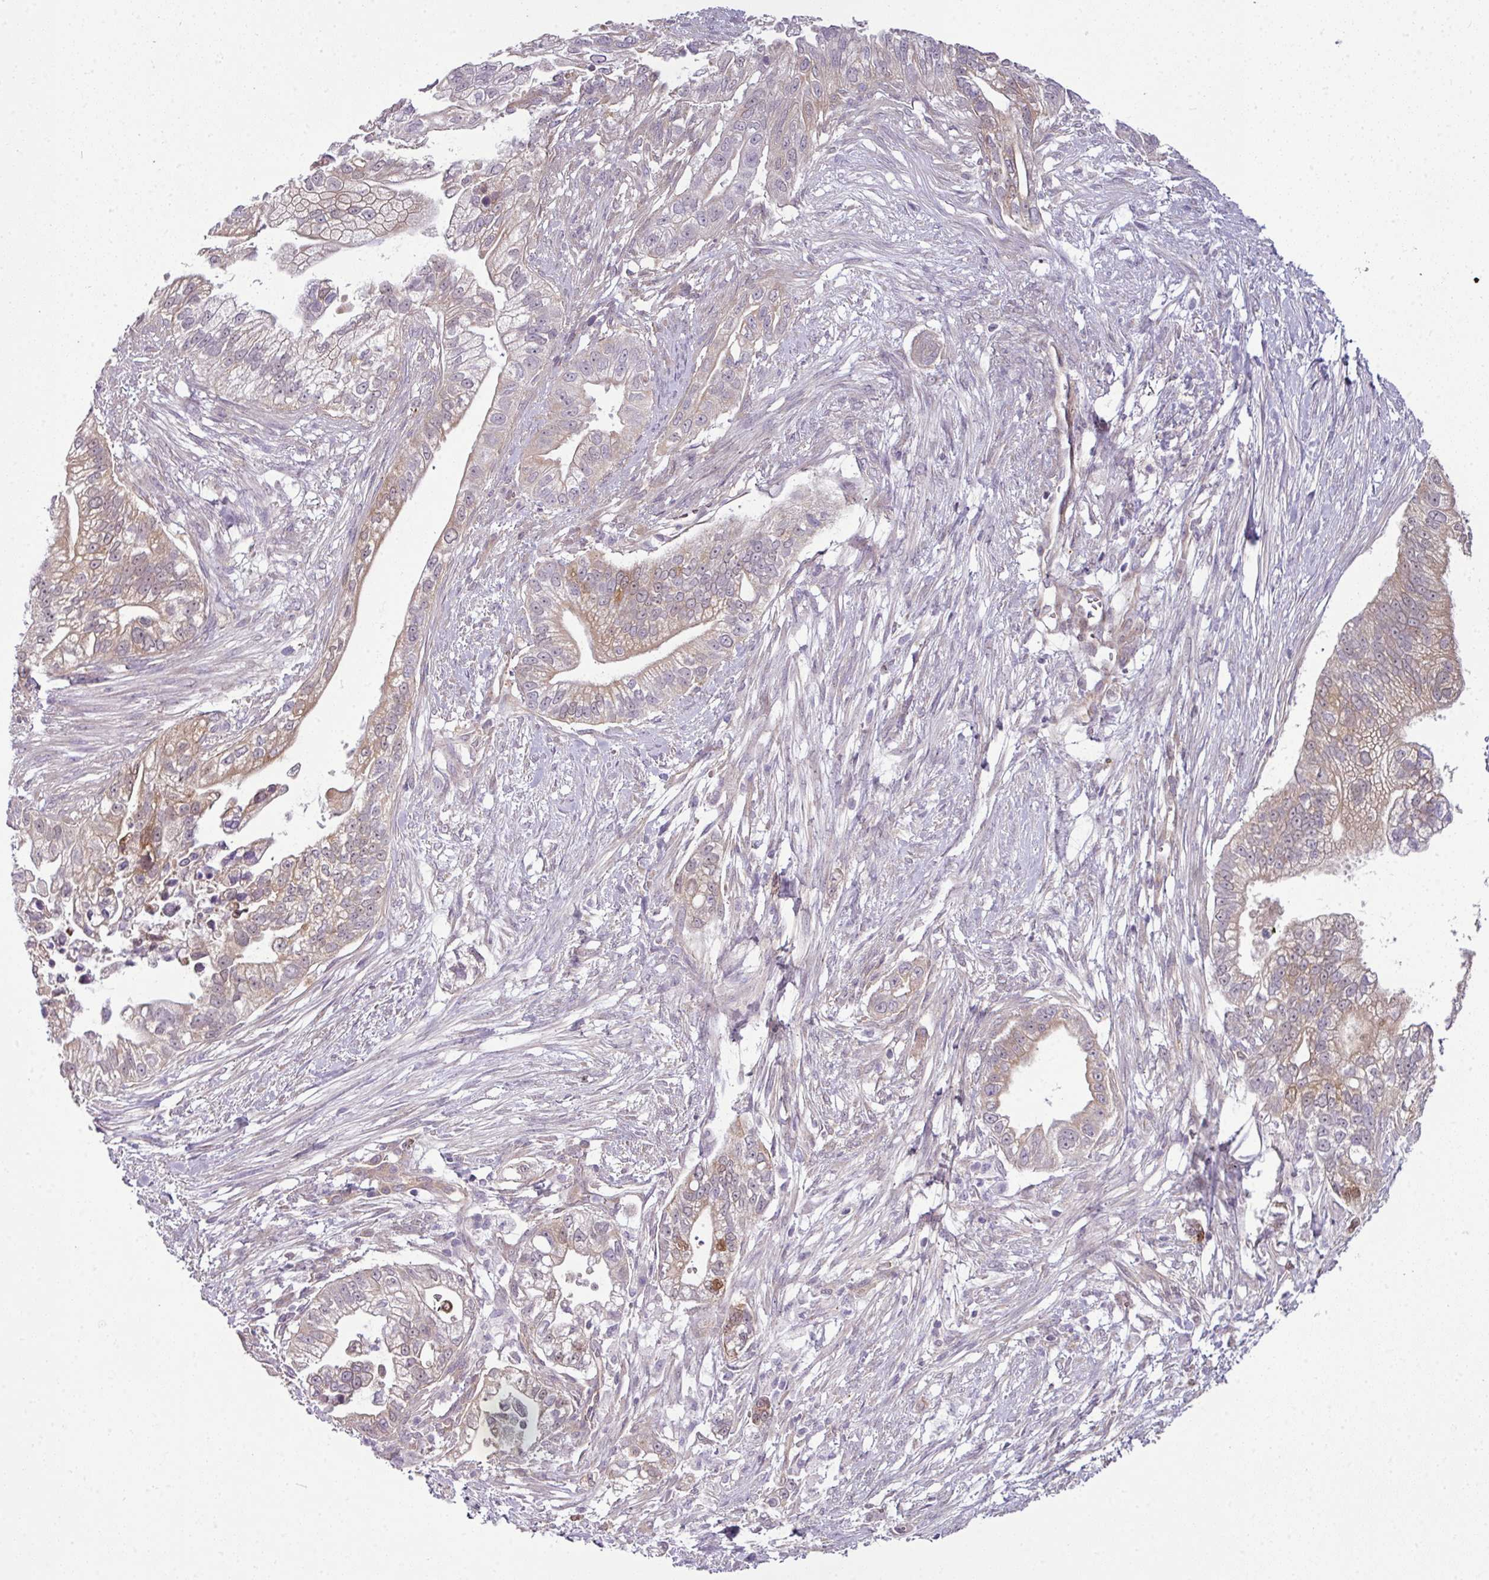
{"staining": {"intensity": "weak", "quantity": "25%-75%", "location": "cytoplasmic/membranous"}, "tissue": "pancreatic cancer", "cell_type": "Tumor cells", "image_type": "cancer", "snomed": [{"axis": "morphology", "description": "Adenocarcinoma, NOS"}, {"axis": "topography", "description": "Pancreas"}], "caption": "Pancreatic cancer (adenocarcinoma) stained with a protein marker reveals weak staining in tumor cells.", "gene": "DERPC", "patient": {"sex": "male", "age": 70}}